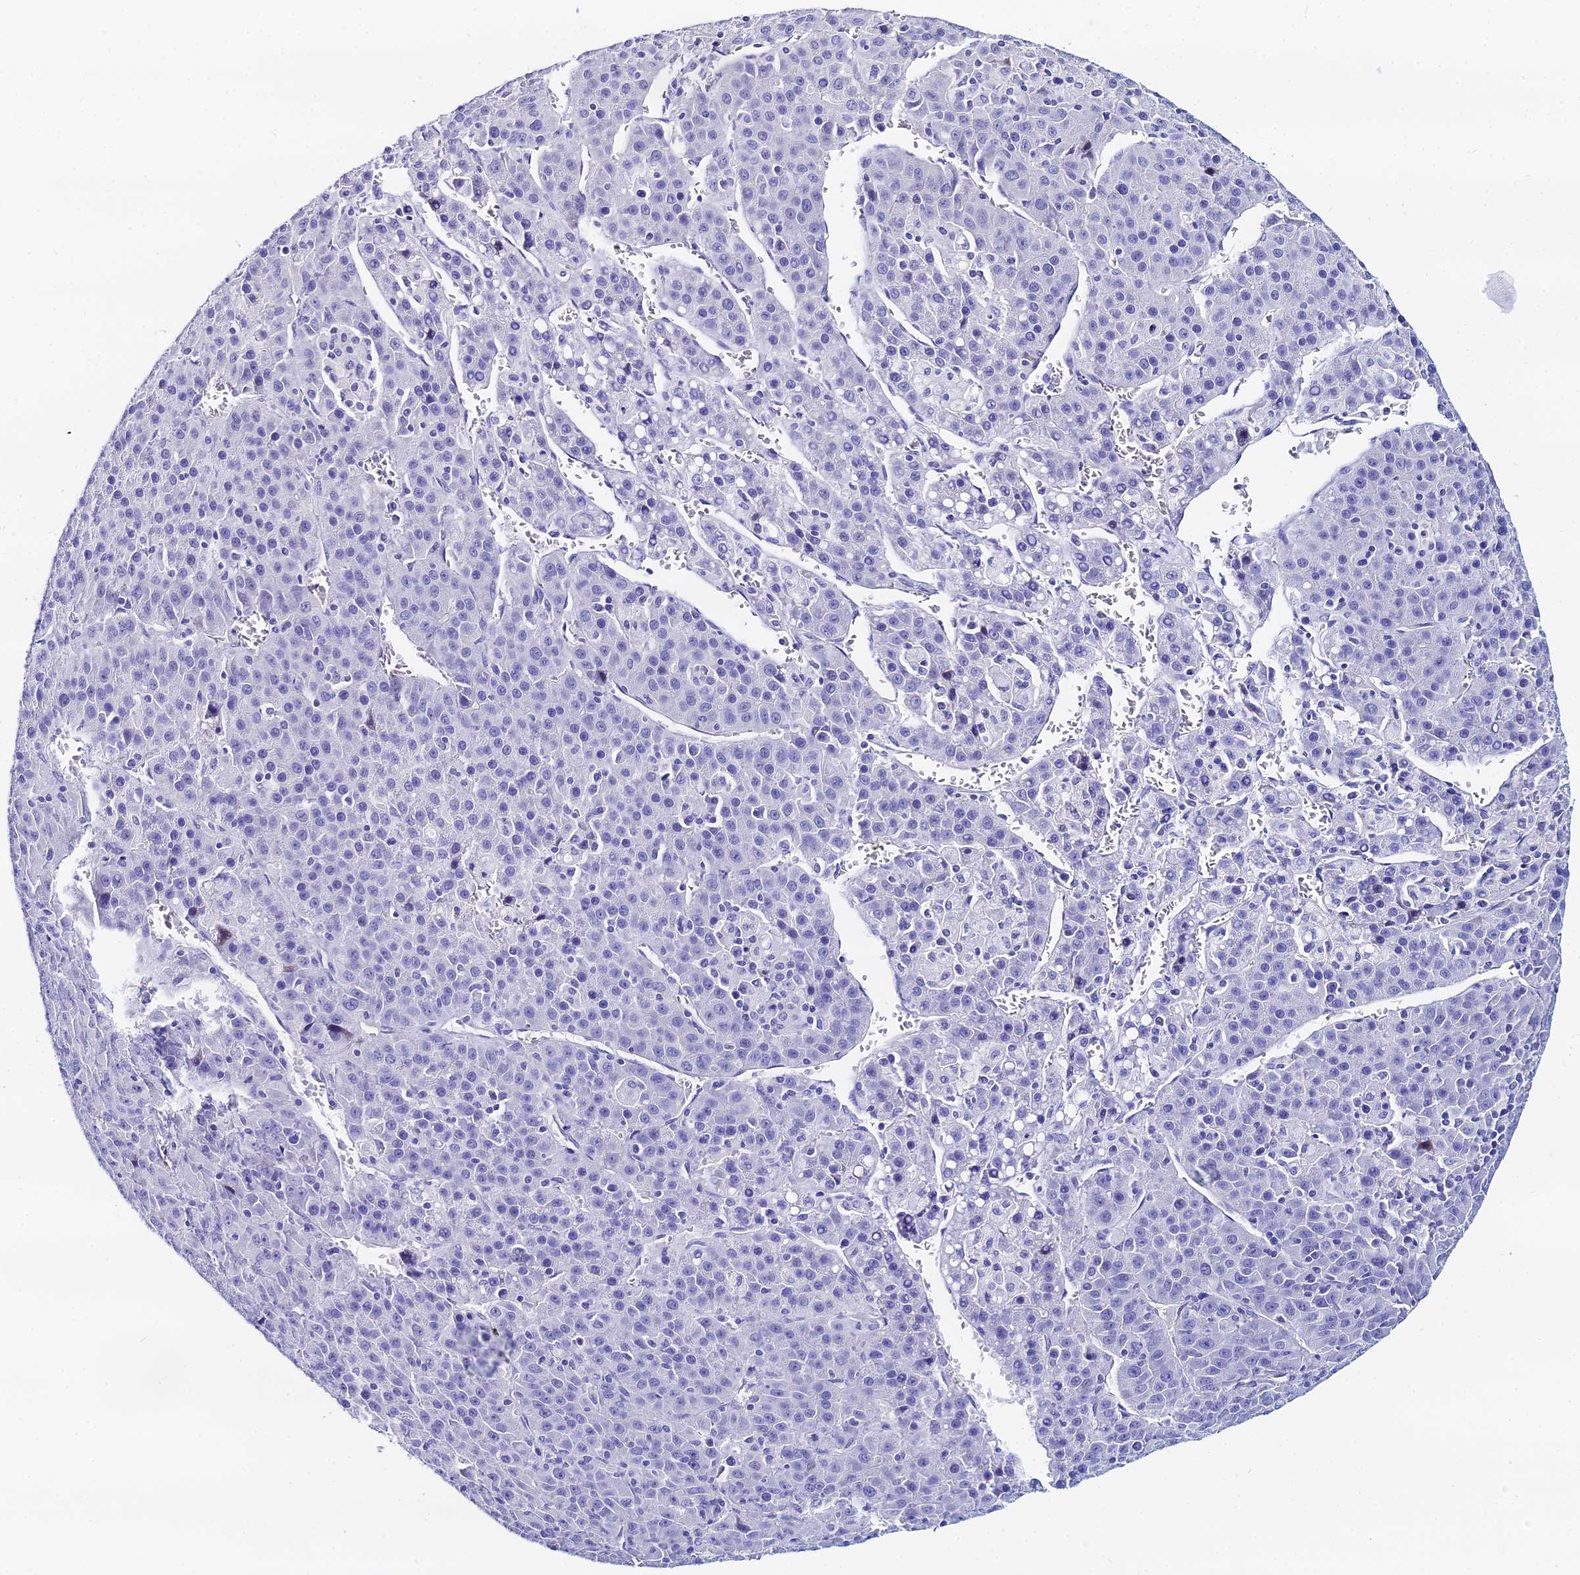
{"staining": {"intensity": "negative", "quantity": "none", "location": "none"}, "tissue": "liver cancer", "cell_type": "Tumor cells", "image_type": "cancer", "snomed": [{"axis": "morphology", "description": "Carcinoma, Hepatocellular, NOS"}, {"axis": "topography", "description": "Liver"}], "caption": "Liver cancer was stained to show a protein in brown. There is no significant positivity in tumor cells.", "gene": "HSPA1L", "patient": {"sex": "female", "age": 53}}